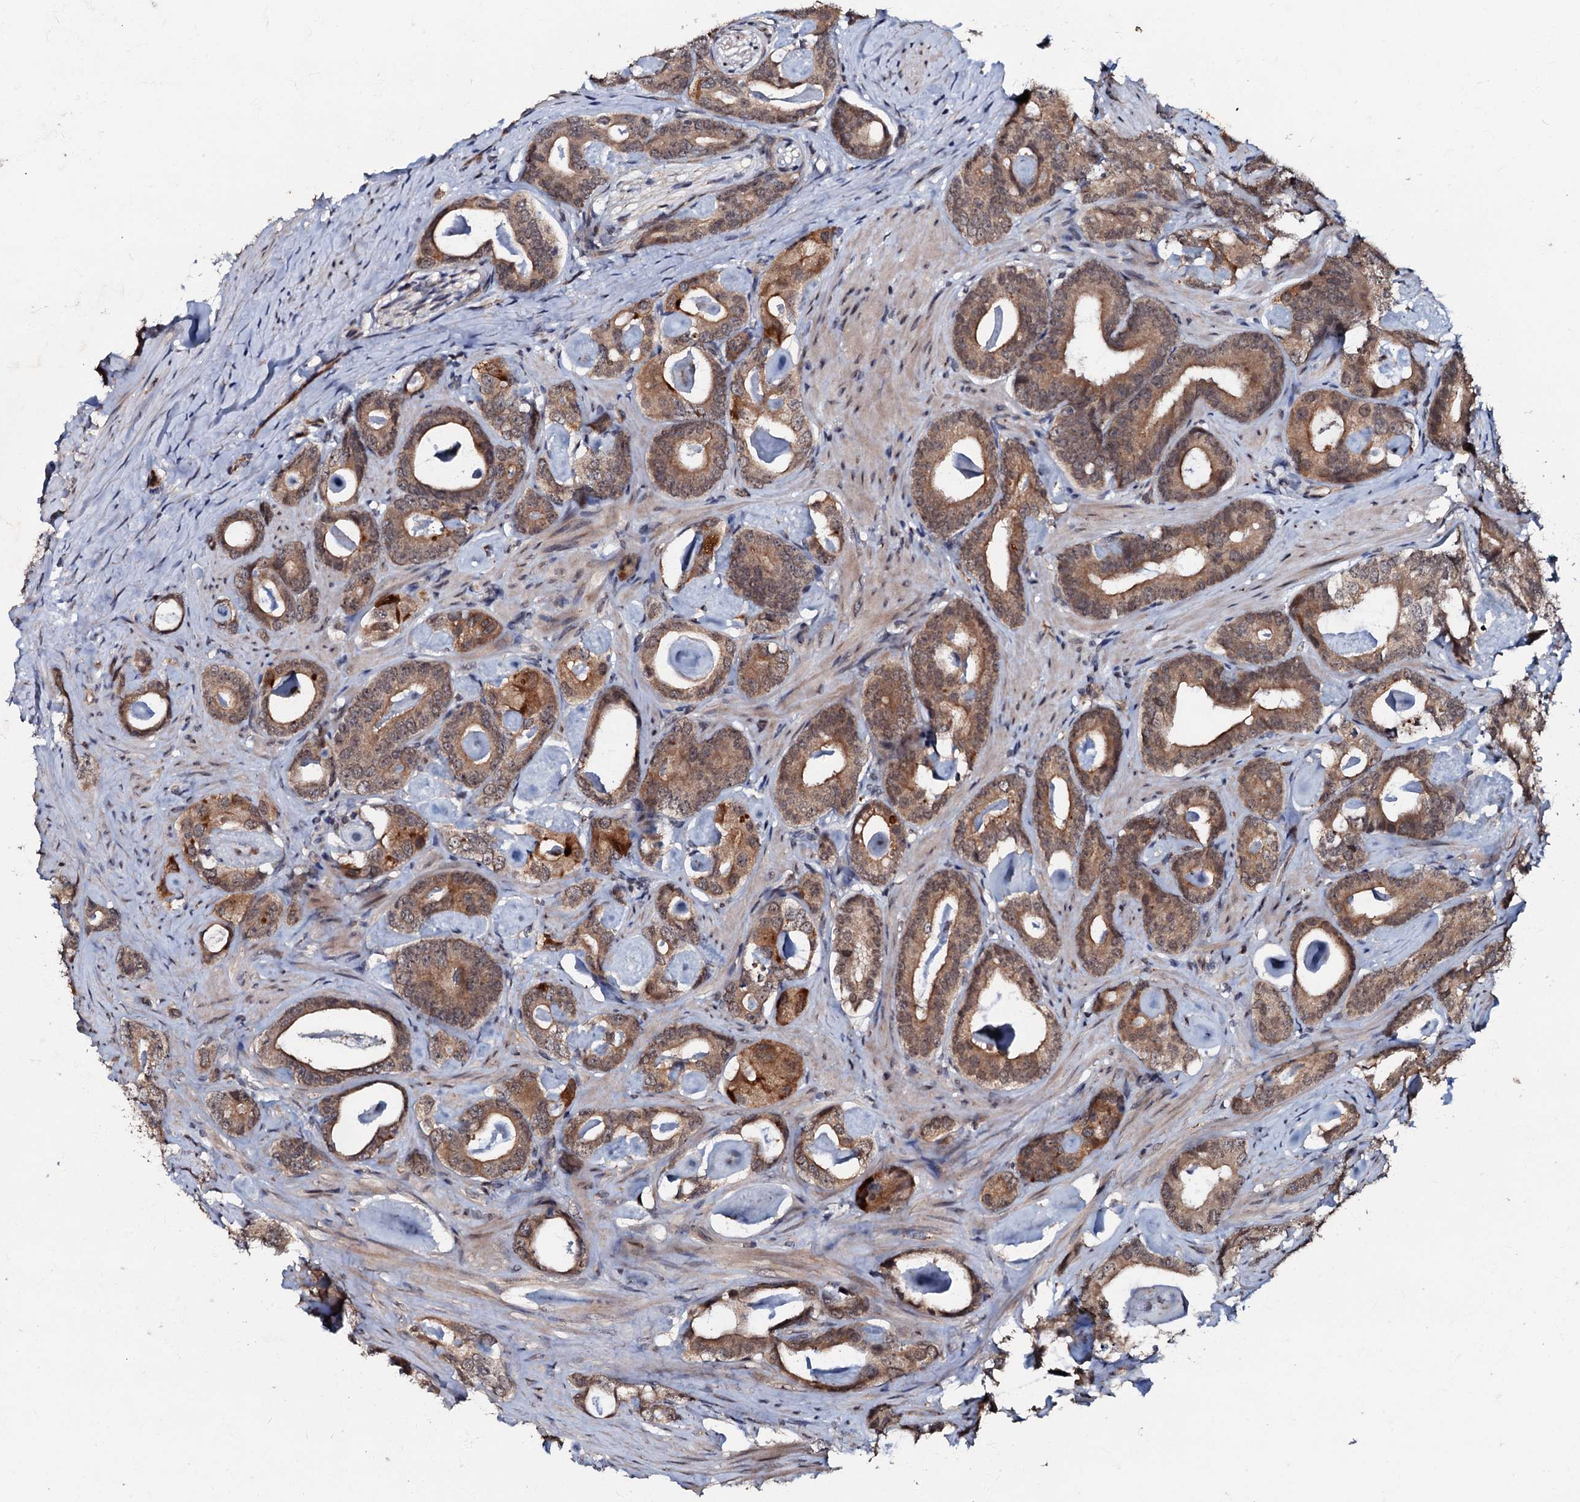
{"staining": {"intensity": "moderate", "quantity": ">75%", "location": "cytoplasmic/membranous"}, "tissue": "prostate cancer", "cell_type": "Tumor cells", "image_type": "cancer", "snomed": [{"axis": "morphology", "description": "Adenocarcinoma, Low grade"}, {"axis": "topography", "description": "Prostate"}], "caption": "Moderate cytoplasmic/membranous staining is seen in approximately >75% of tumor cells in prostate cancer.", "gene": "MANSC4", "patient": {"sex": "male", "age": 63}}